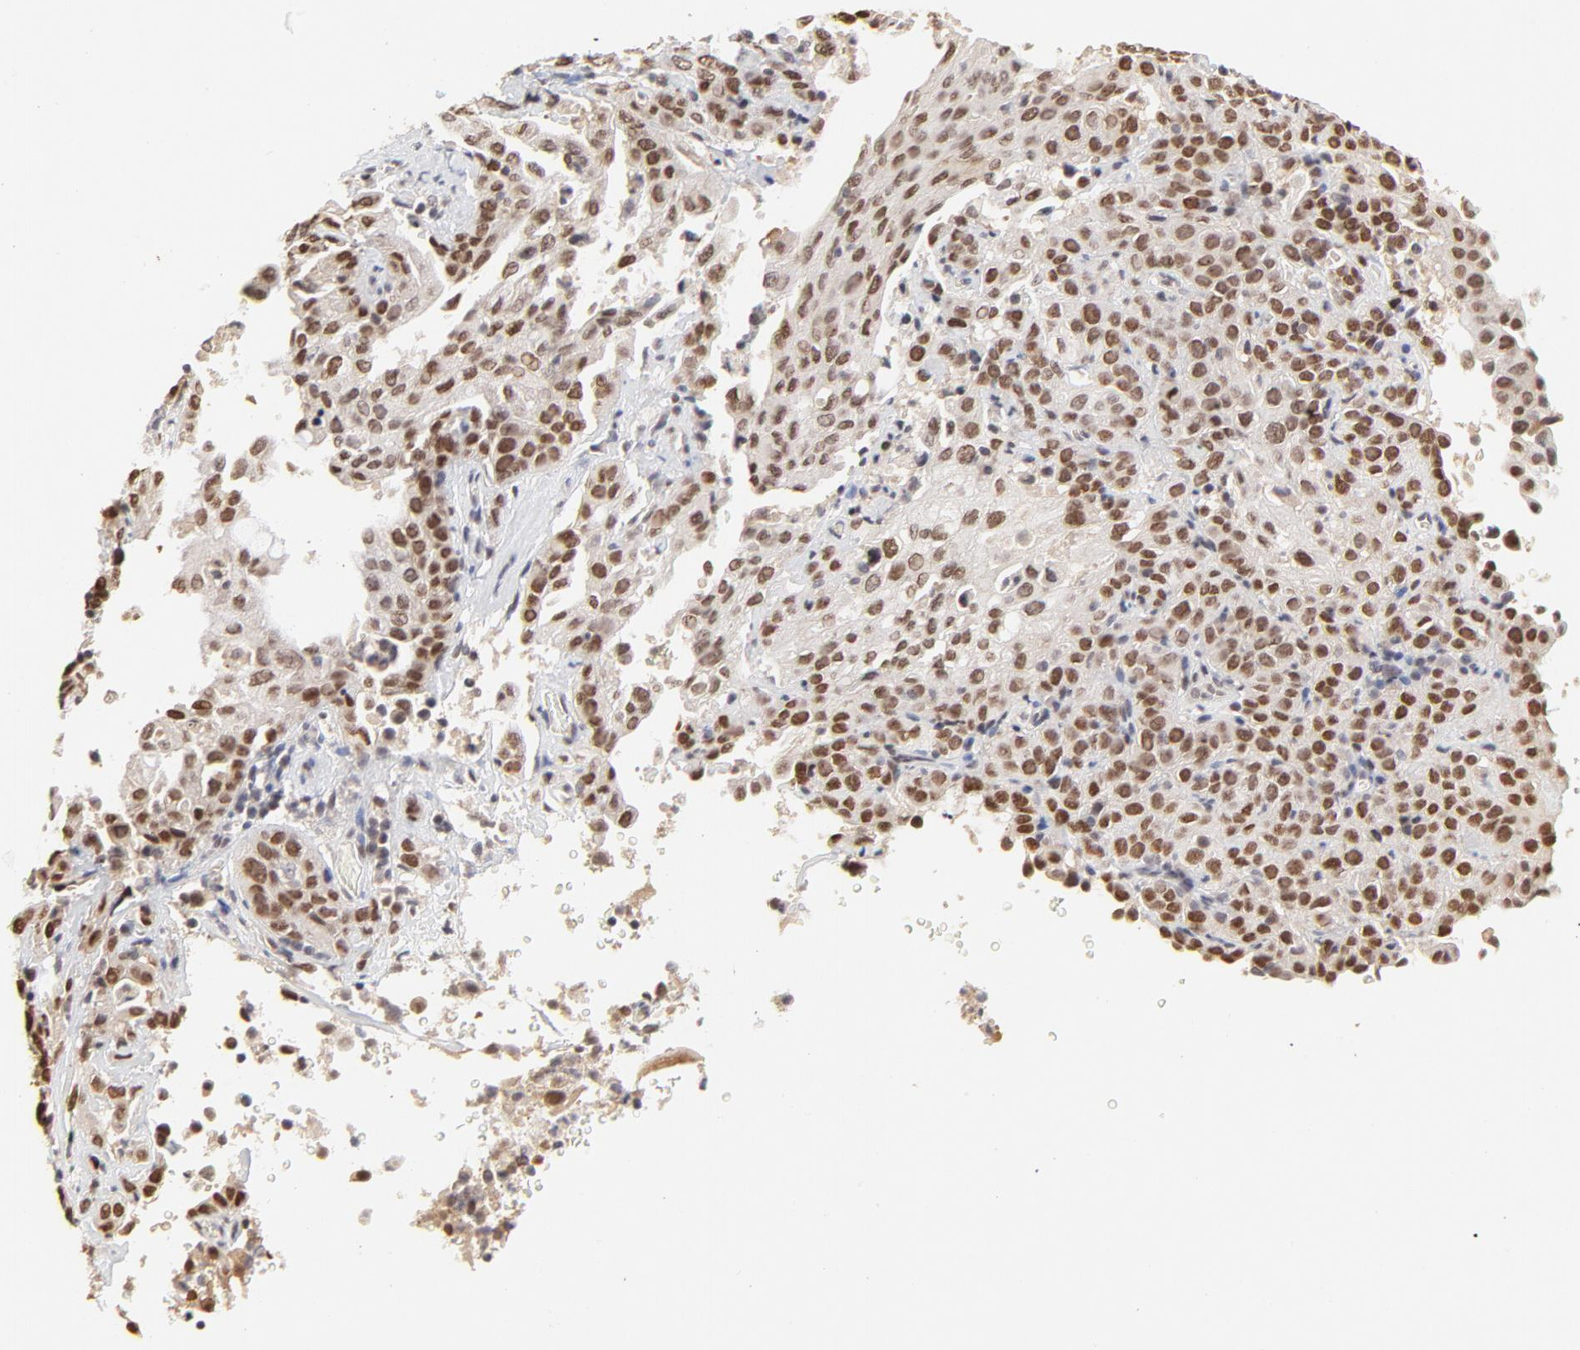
{"staining": {"intensity": "weak", "quantity": ">75%", "location": "nuclear"}, "tissue": "cervical cancer", "cell_type": "Tumor cells", "image_type": "cancer", "snomed": [{"axis": "morphology", "description": "Squamous cell carcinoma, NOS"}, {"axis": "topography", "description": "Cervix"}], "caption": "This micrograph reveals squamous cell carcinoma (cervical) stained with IHC to label a protein in brown. The nuclear of tumor cells show weak positivity for the protein. Nuclei are counter-stained blue.", "gene": "PBX3", "patient": {"sex": "female", "age": 41}}